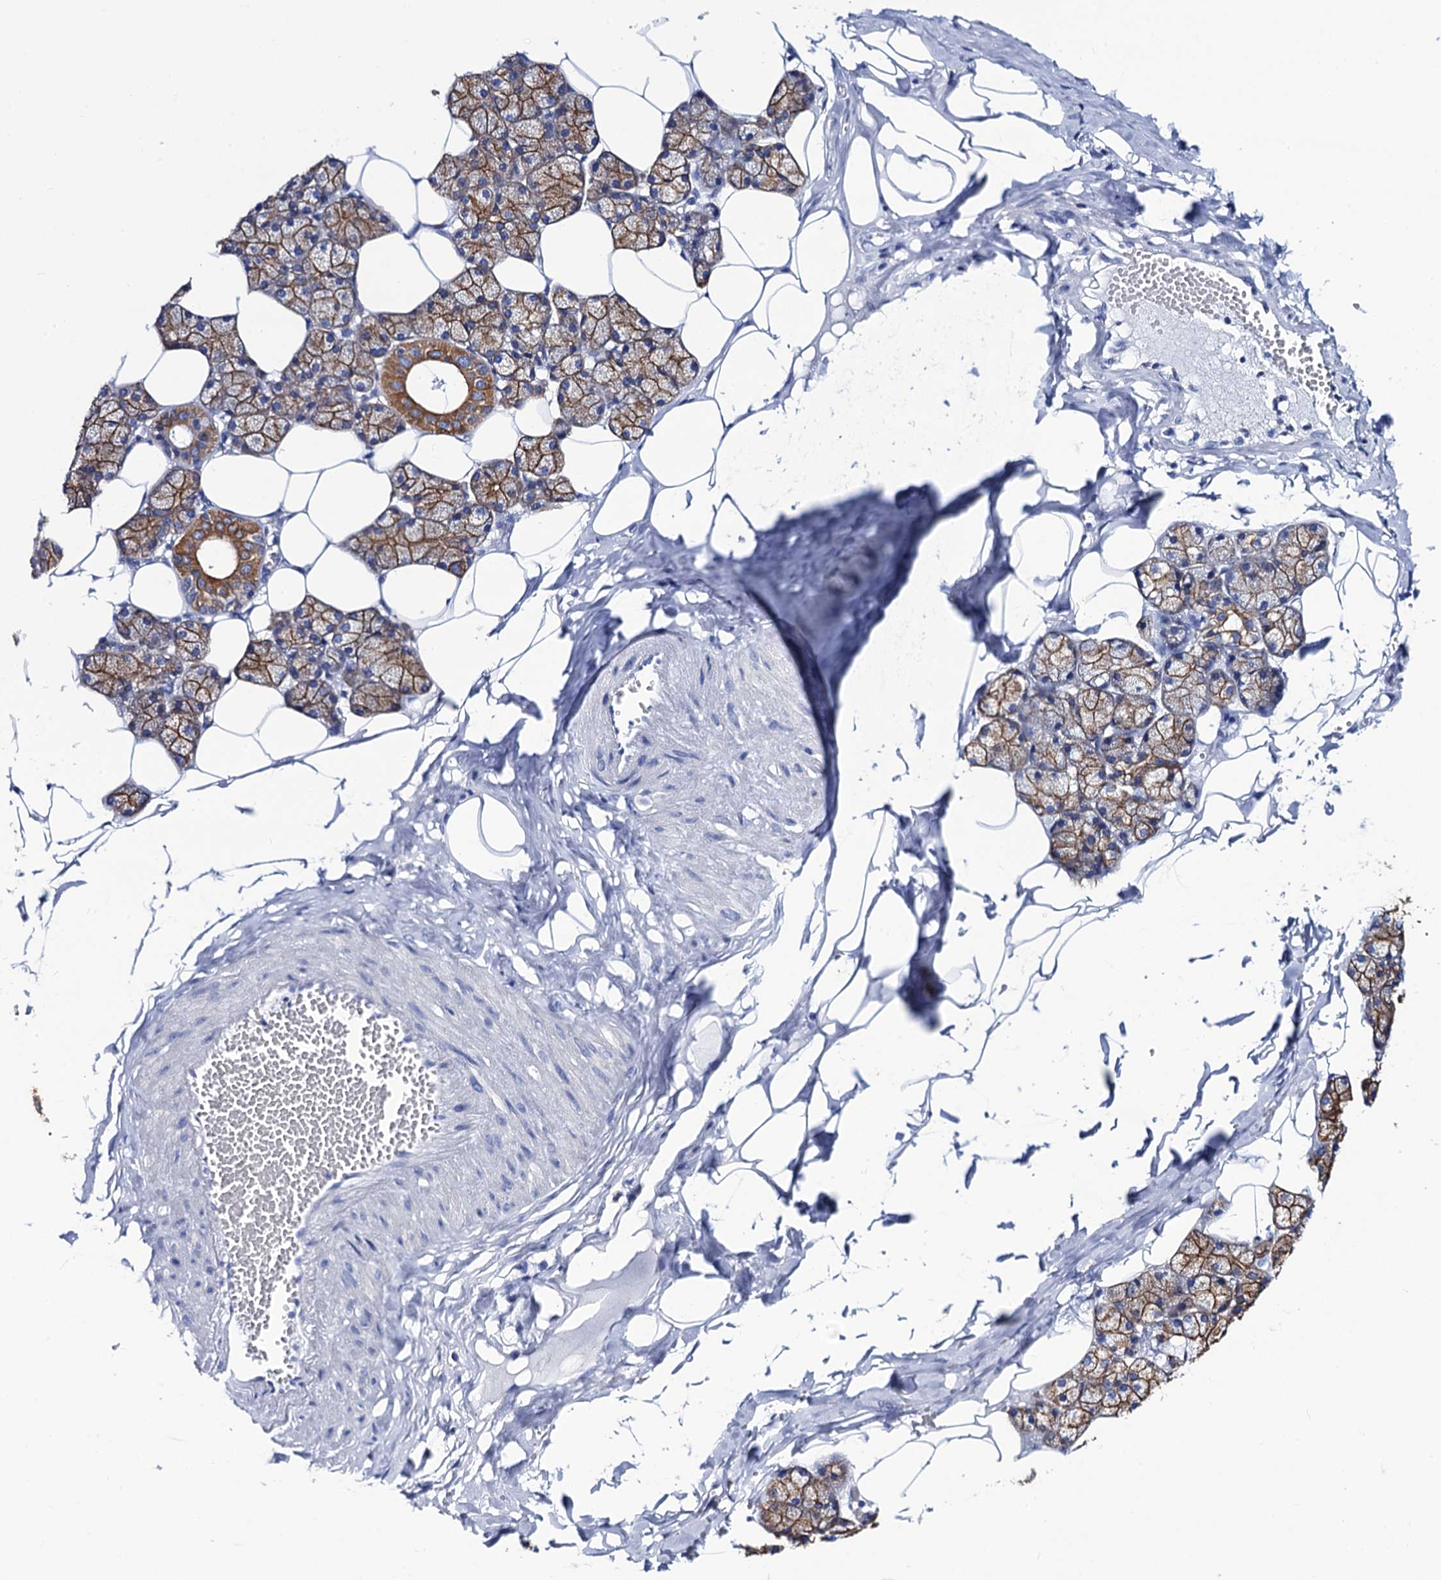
{"staining": {"intensity": "moderate", "quantity": ">75%", "location": "cytoplasmic/membranous"}, "tissue": "salivary gland", "cell_type": "Glandular cells", "image_type": "normal", "snomed": [{"axis": "morphology", "description": "Normal tissue, NOS"}, {"axis": "topography", "description": "Salivary gland"}], "caption": "This micrograph reveals immunohistochemistry (IHC) staining of benign human salivary gland, with medium moderate cytoplasmic/membranous positivity in about >75% of glandular cells.", "gene": "RAB3IP", "patient": {"sex": "male", "age": 62}}